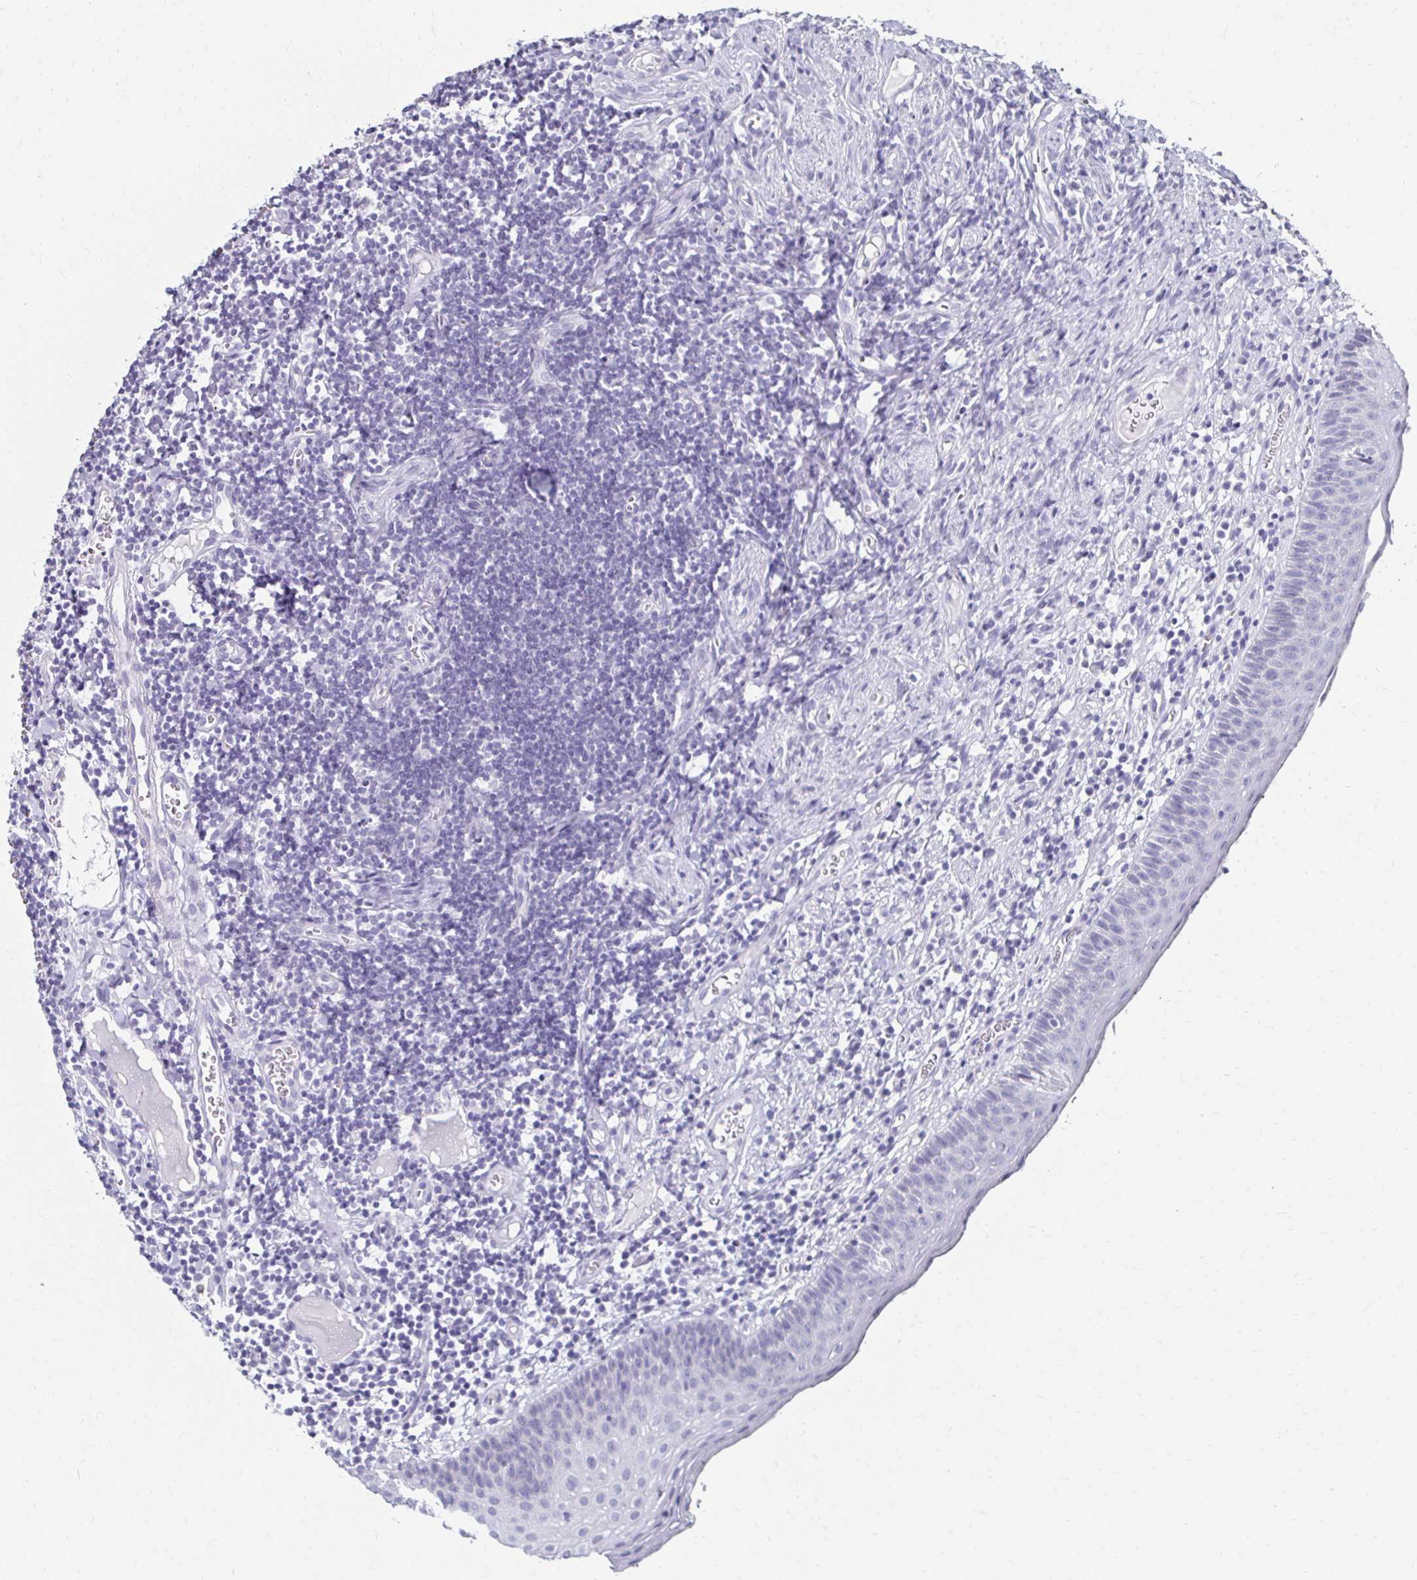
{"staining": {"intensity": "negative", "quantity": "none", "location": "none"}, "tissue": "oral mucosa", "cell_type": "Squamous epithelial cells", "image_type": "normal", "snomed": [{"axis": "morphology", "description": "Normal tissue, NOS"}, {"axis": "morphology", "description": "Squamous cell carcinoma, NOS"}, {"axis": "topography", "description": "Oral tissue"}, {"axis": "topography", "description": "Head-Neck"}], "caption": "Oral mucosa was stained to show a protein in brown. There is no significant staining in squamous epithelial cells. (Brightfield microscopy of DAB (3,3'-diaminobenzidine) immunohistochemistry at high magnification).", "gene": "TOMM34", "patient": {"sex": "male", "age": 58}}